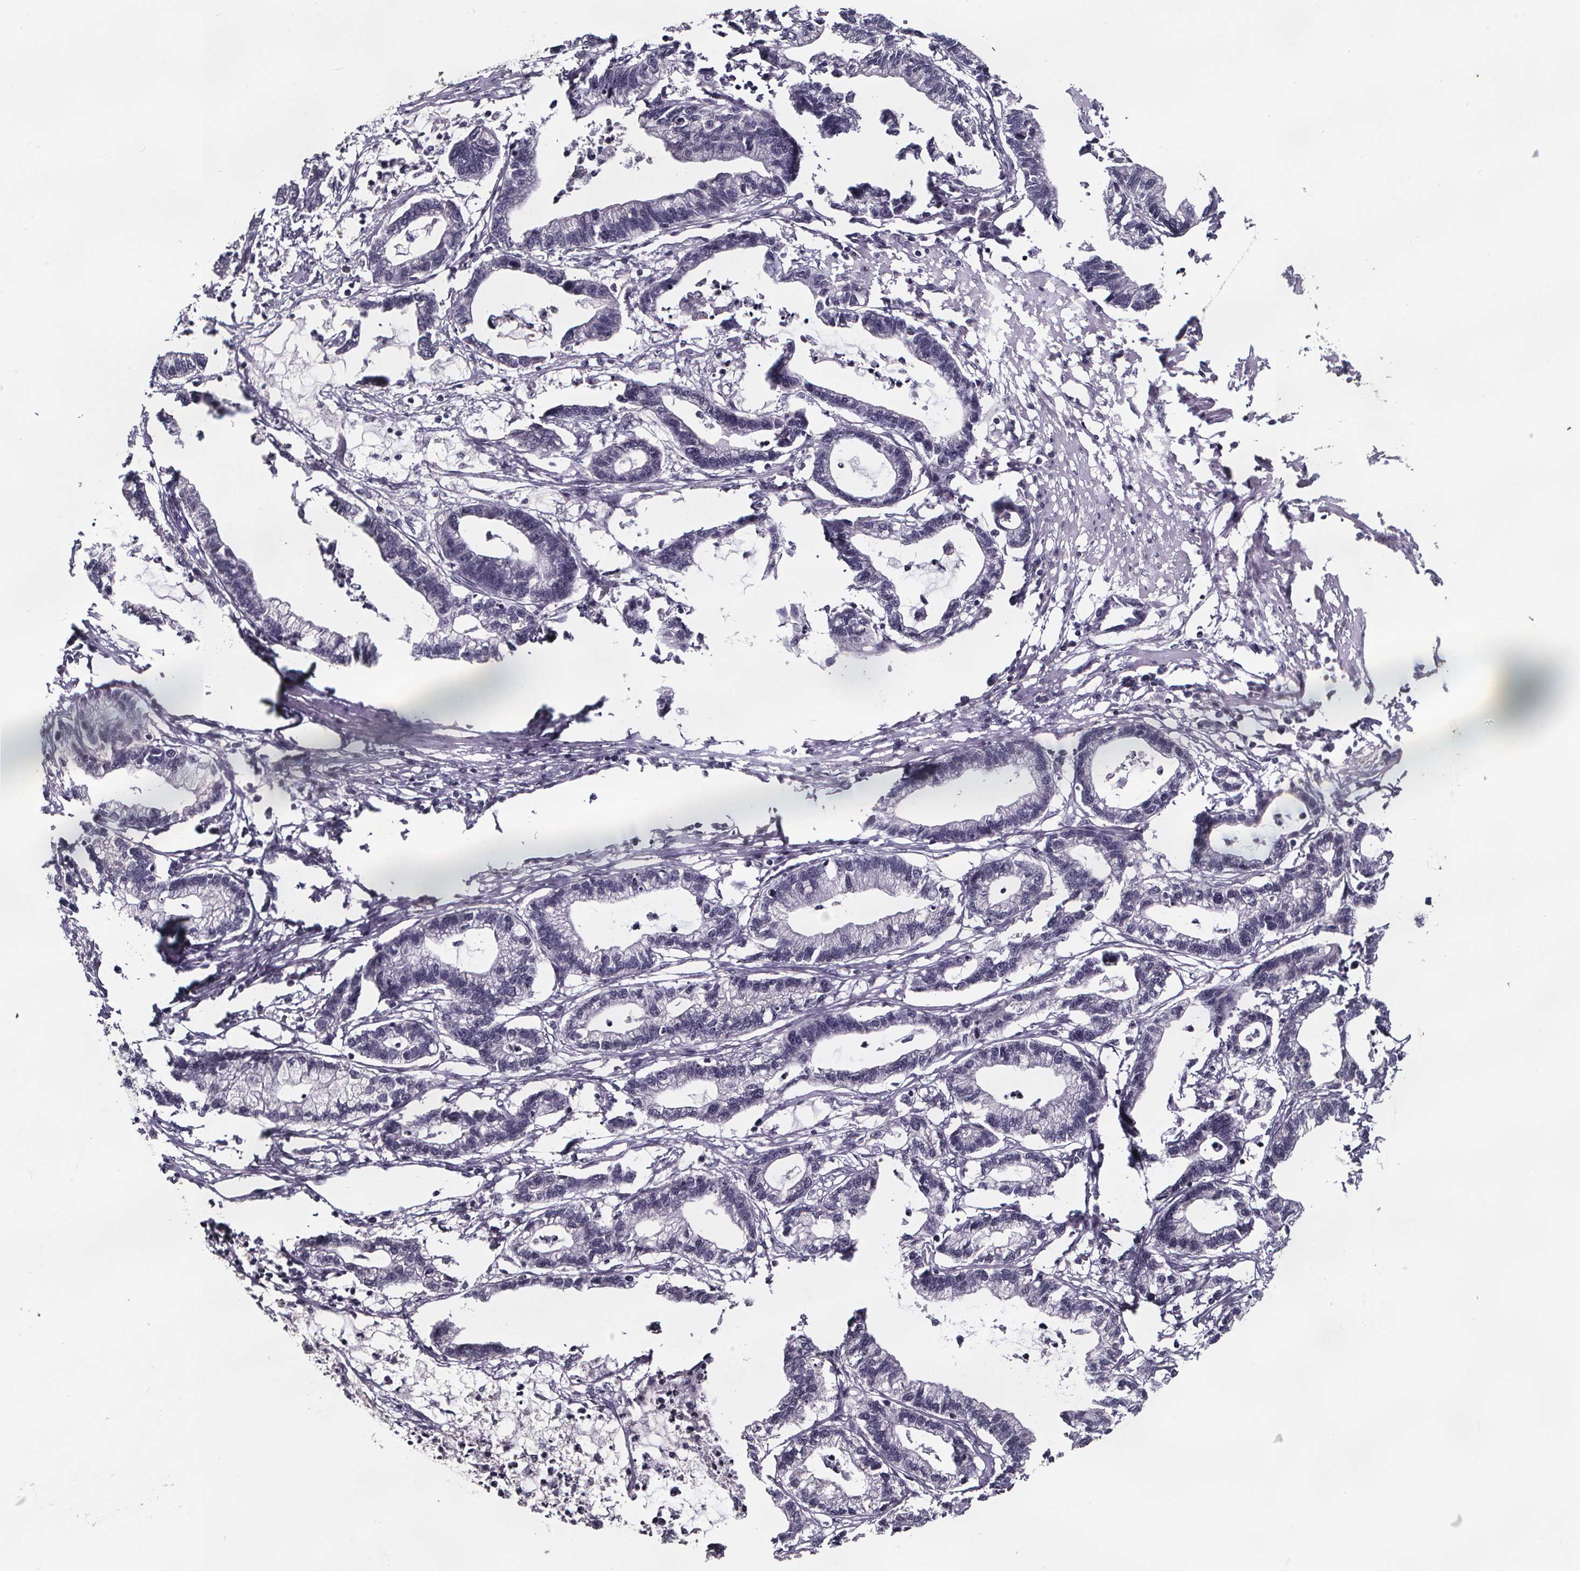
{"staining": {"intensity": "negative", "quantity": "none", "location": "none"}, "tissue": "stomach cancer", "cell_type": "Tumor cells", "image_type": "cancer", "snomed": [{"axis": "morphology", "description": "Adenocarcinoma, NOS"}, {"axis": "topography", "description": "Stomach"}], "caption": "This is an immunohistochemistry image of adenocarcinoma (stomach). There is no expression in tumor cells.", "gene": "AR", "patient": {"sex": "male", "age": 83}}